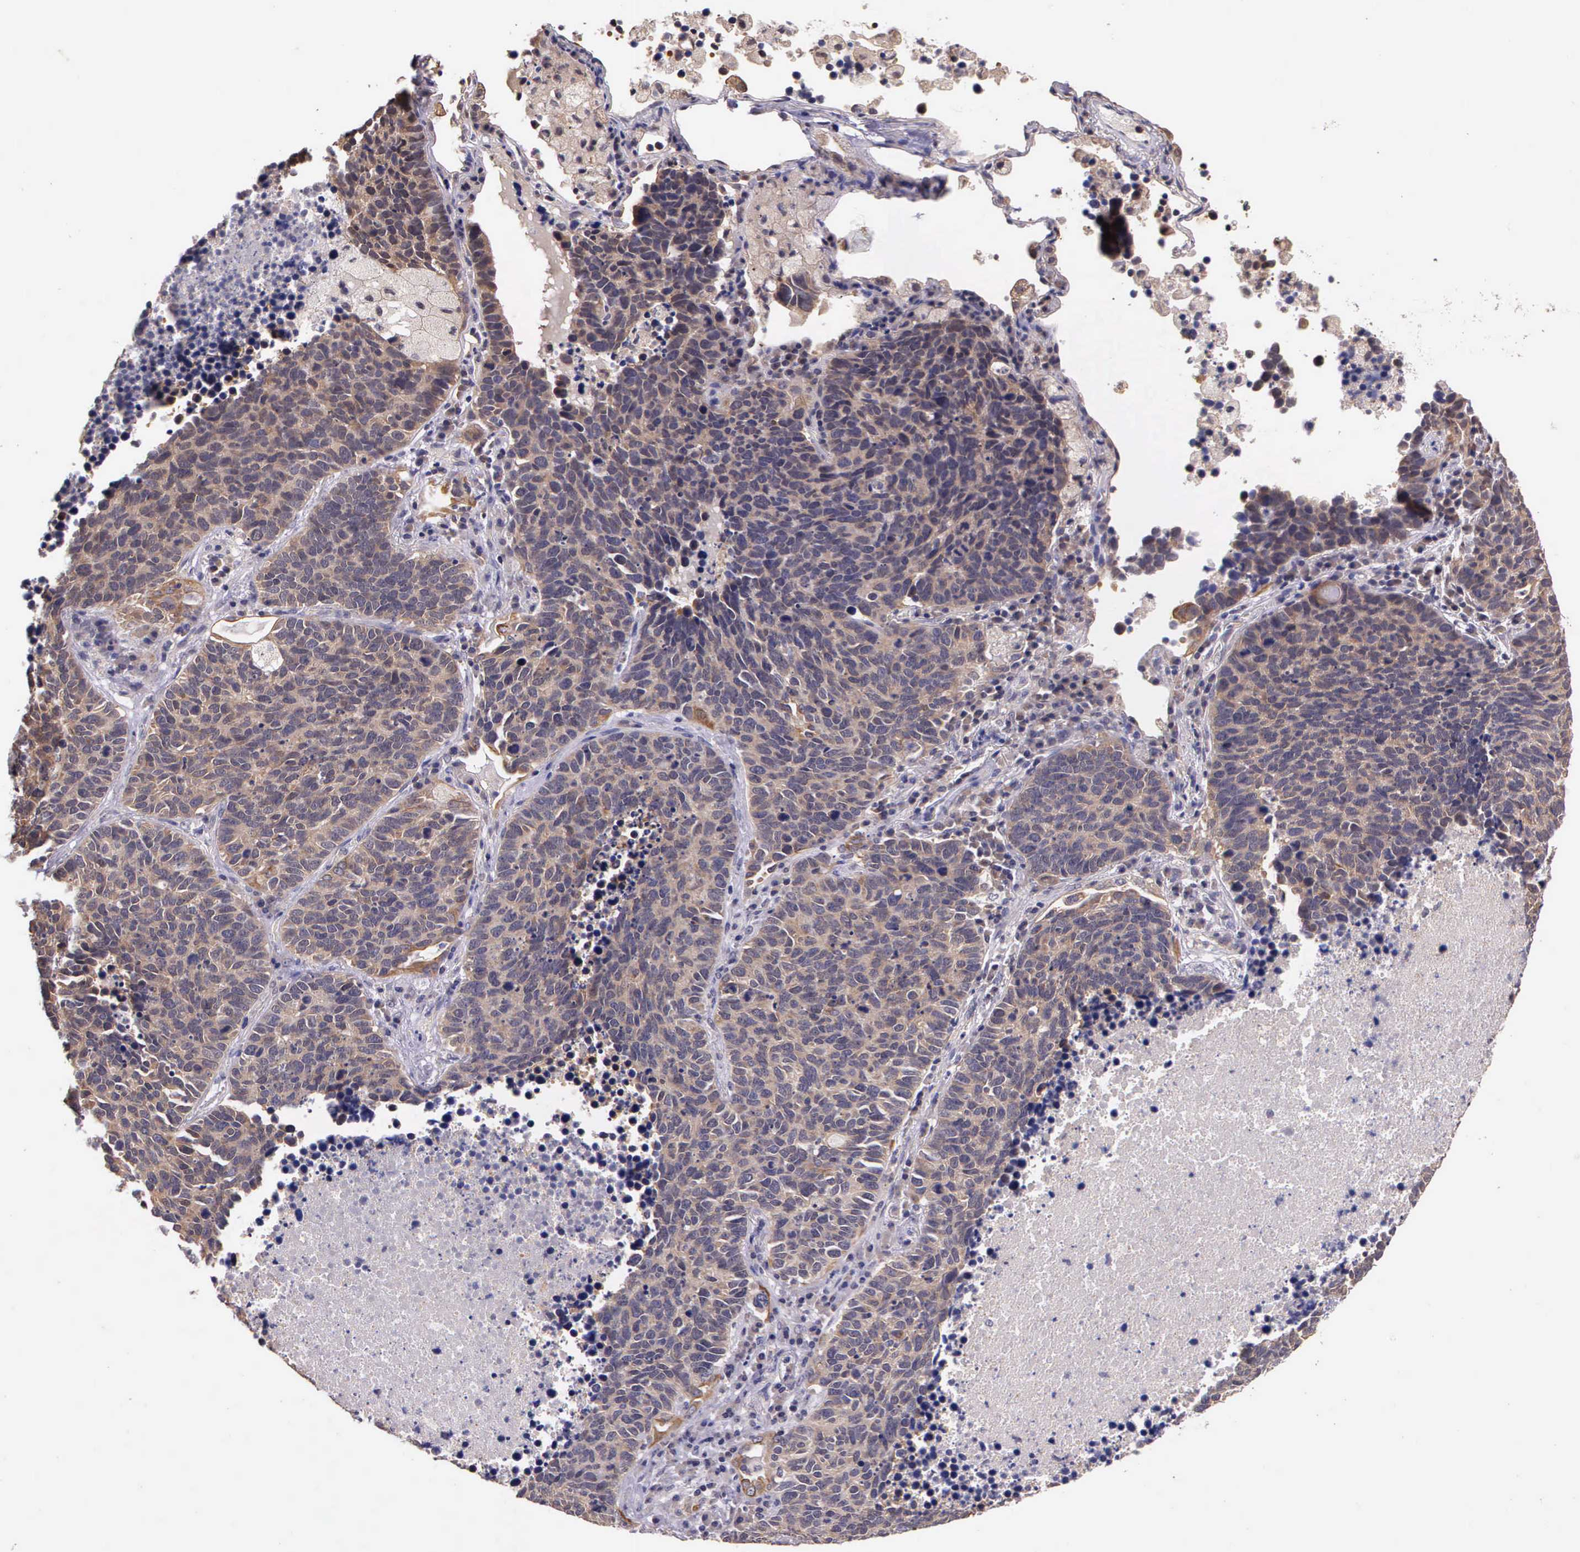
{"staining": {"intensity": "weak", "quantity": ">75%", "location": "cytoplasmic/membranous"}, "tissue": "lung cancer", "cell_type": "Tumor cells", "image_type": "cancer", "snomed": [{"axis": "morphology", "description": "Neoplasm, malignant, NOS"}, {"axis": "topography", "description": "Lung"}], "caption": "Protein expression analysis of lung malignant neoplasm demonstrates weak cytoplasmic/membranous positivity in approximately >75% of tumor cells.", "gene": "IGBP1", "patient": {"sex": "female", "age": 75}}